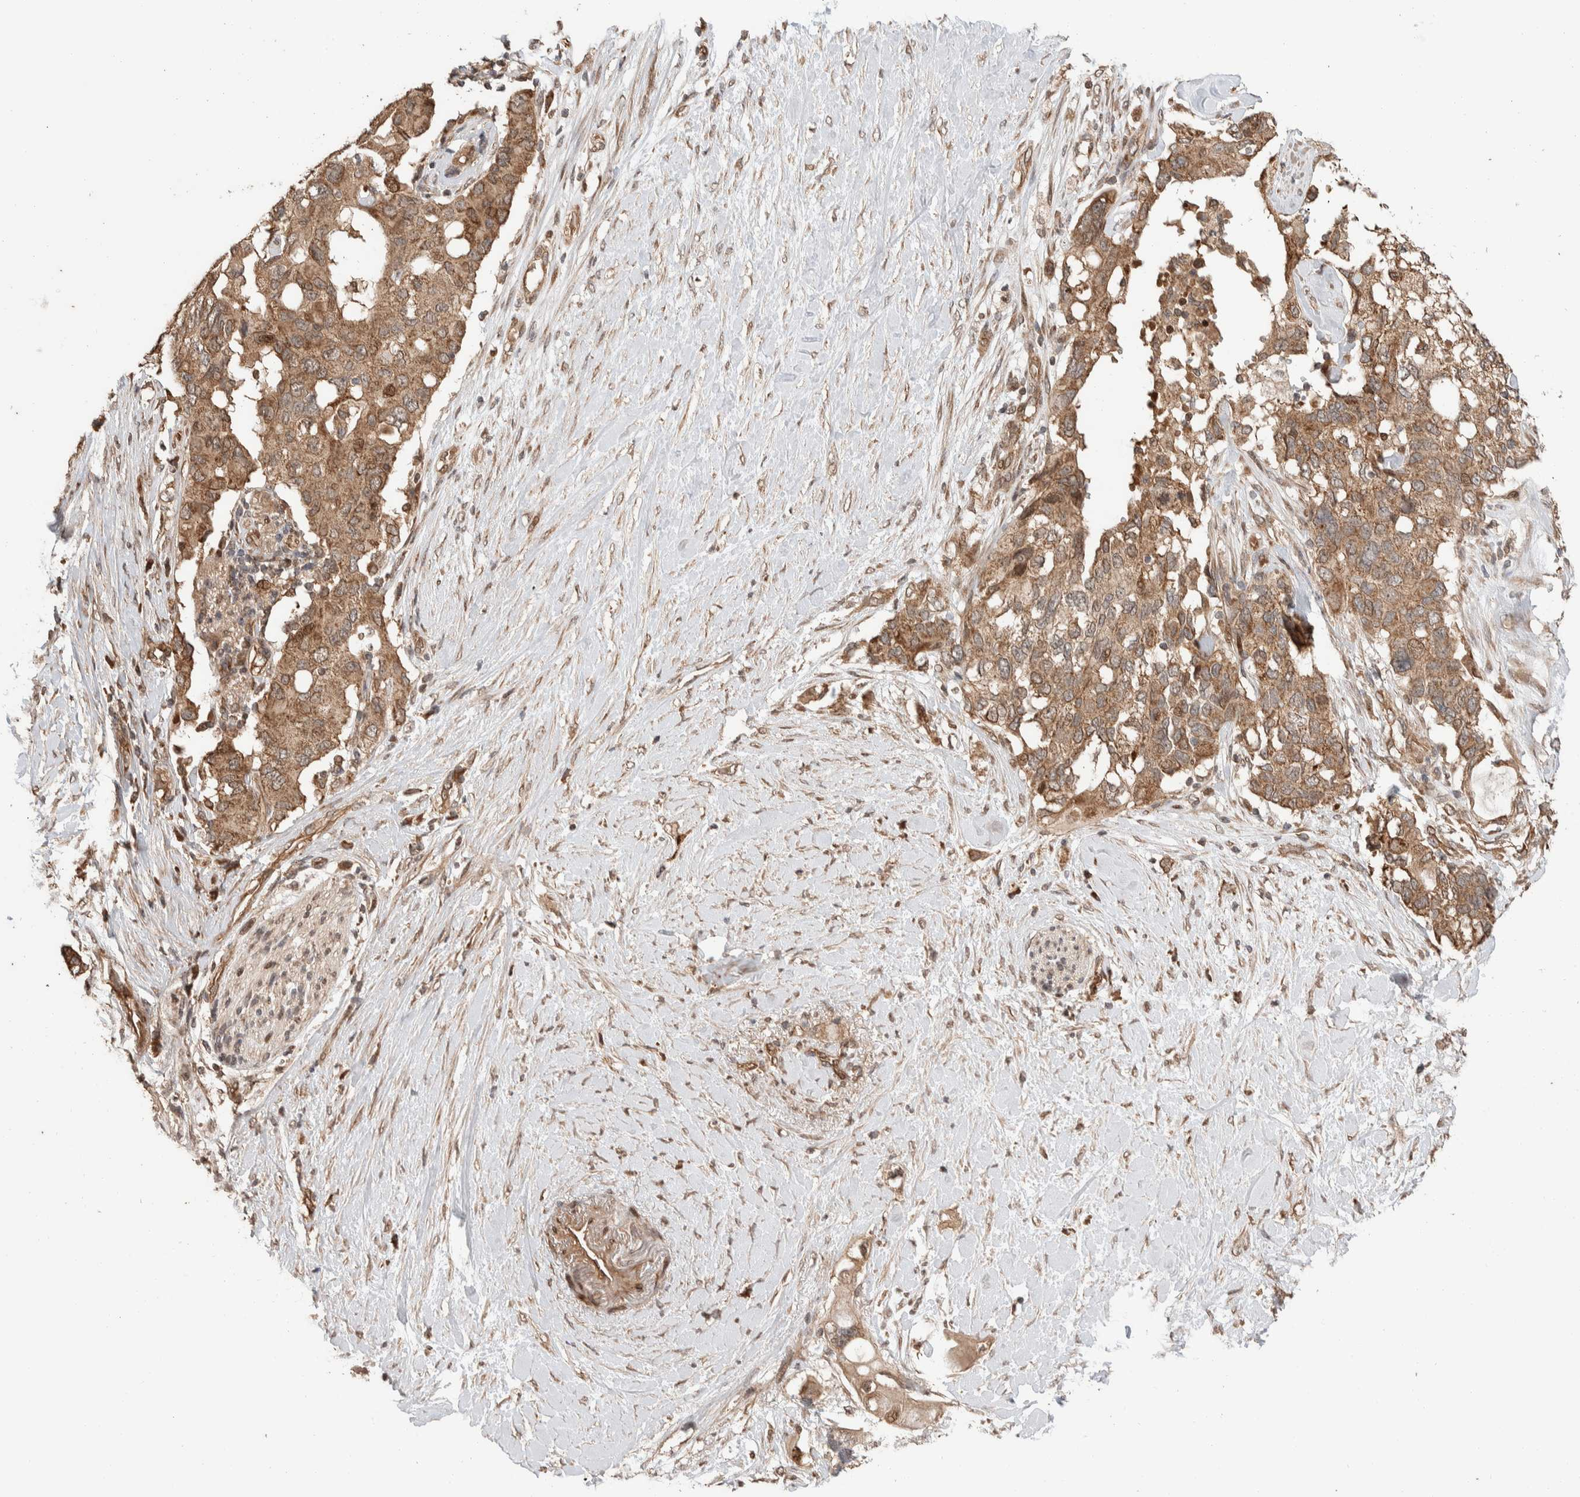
{"staining": {"intensity": "moderate", "quantity": ">75%", "location": "cytoplasmic/membranous"}, "tissue": "pancreatic cancer", "cell_type": "Tumor cells", "image_type": "cancer", "snomed": [{"axis": "morphology", "description": "Adenocarcinoma, NOS"}, {"axis": "topography", "description": "Pancreas"}], "caption": "A medium amount of moderate cytoplasmic/membranous expression is identified in about >75% of tumor cells in pancreatic cancer tissue.", "gene": "ERC1", "patient": {"sex": "female", "age": 56}}